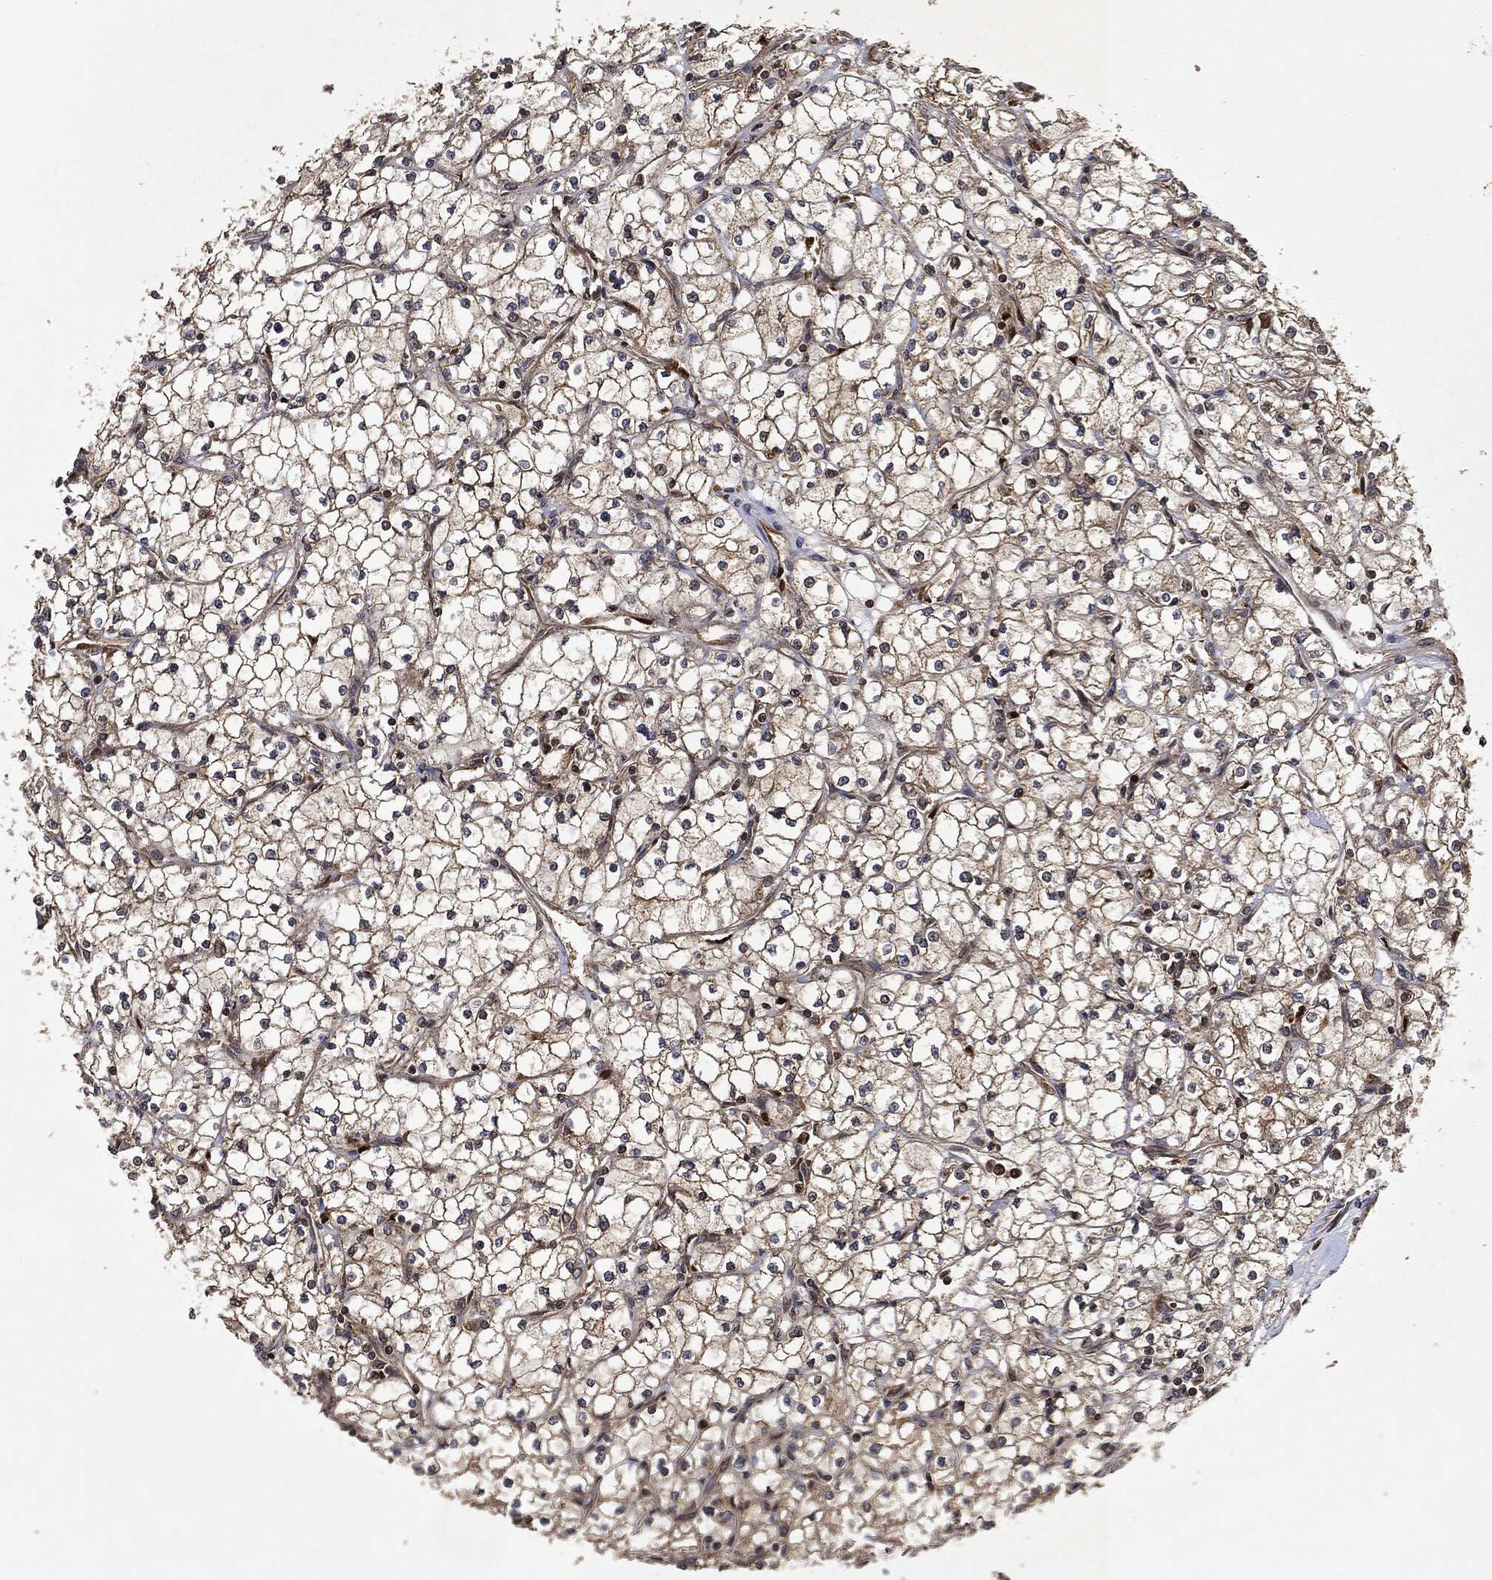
{"staining": {"intensity": "moderate", "quantity": ">75%", "location": "cytoplasmic/membranous"}, "tissue": "renal cancer", "cell_type": "Tumor cells", "image_type": "cancer", "snomed": [{"axis": "morphology", "description": "Adenocarcinoma, NOS"}, {"axis": "topography", "description": "Kidney"}], "caption": "About >75% of tumor cells in human renal cancer (adenocarcinoma) reveal moderate cytoplasmic/membranous protein expression as visualized by brown immunohistochemical staining.", "gene": "ZNF226", "patient": {"sex": "male", "age": 67}}